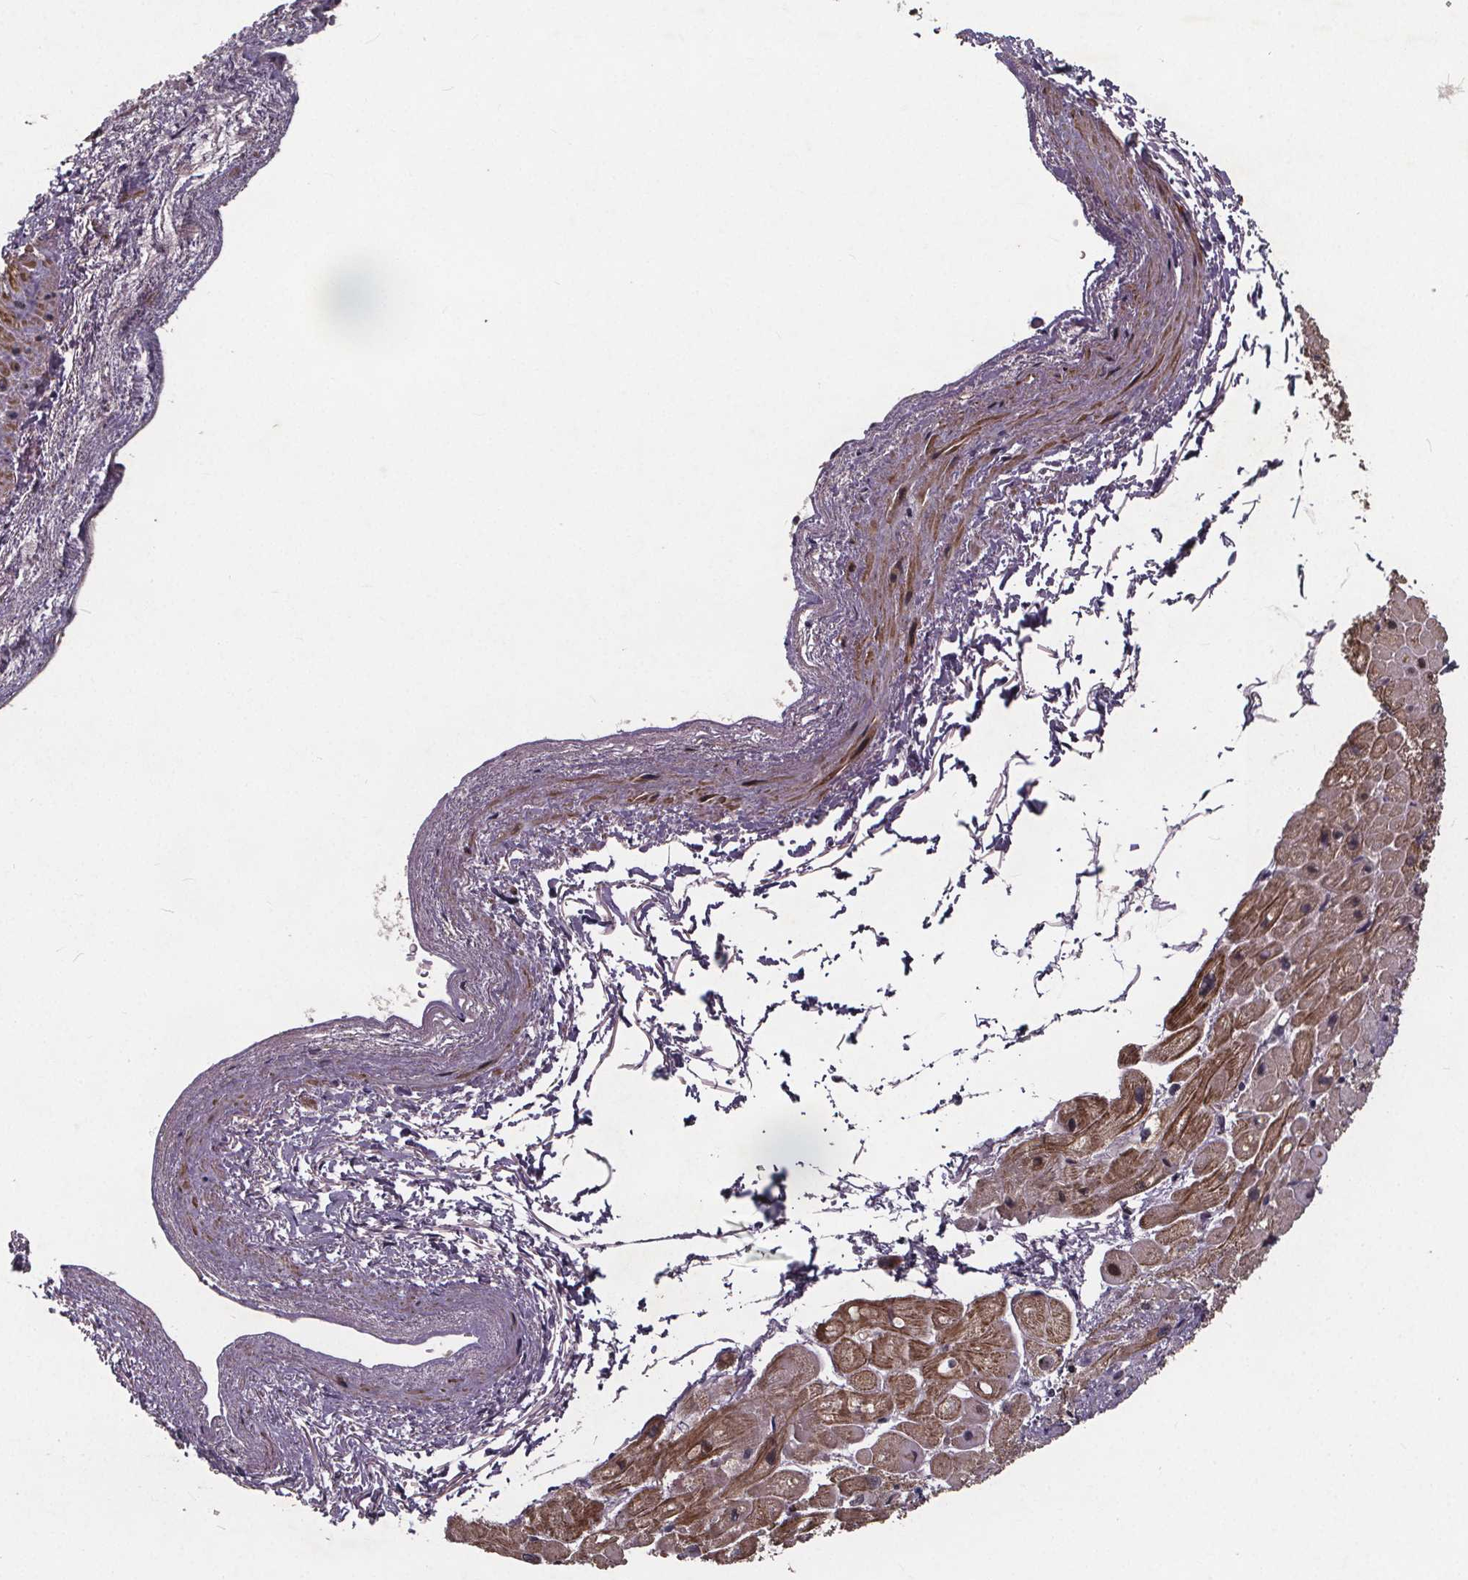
{"staining": {"intensity": "moderate", "quantity": ">75%", "location": "cytoplasmic/membranous"}, "tissue": "heart muscle", "cell_type": "Cardiomyocytes", "image_type": "normal", "snomed": [{"axis": "morphology", "description": "Normal tissue, NOS"}, {"axis": "topography", "description": "Heart"}], "caption": "This photomicrograph demonstrates immunohistochemistry staining of benign human heart muscle, with medium moderate cytoplasmic/membranous expression in approximately >75% of cardiomyocytes.", "gene": "YME1L1", "patient": {"sex": "male", "age": 62}}